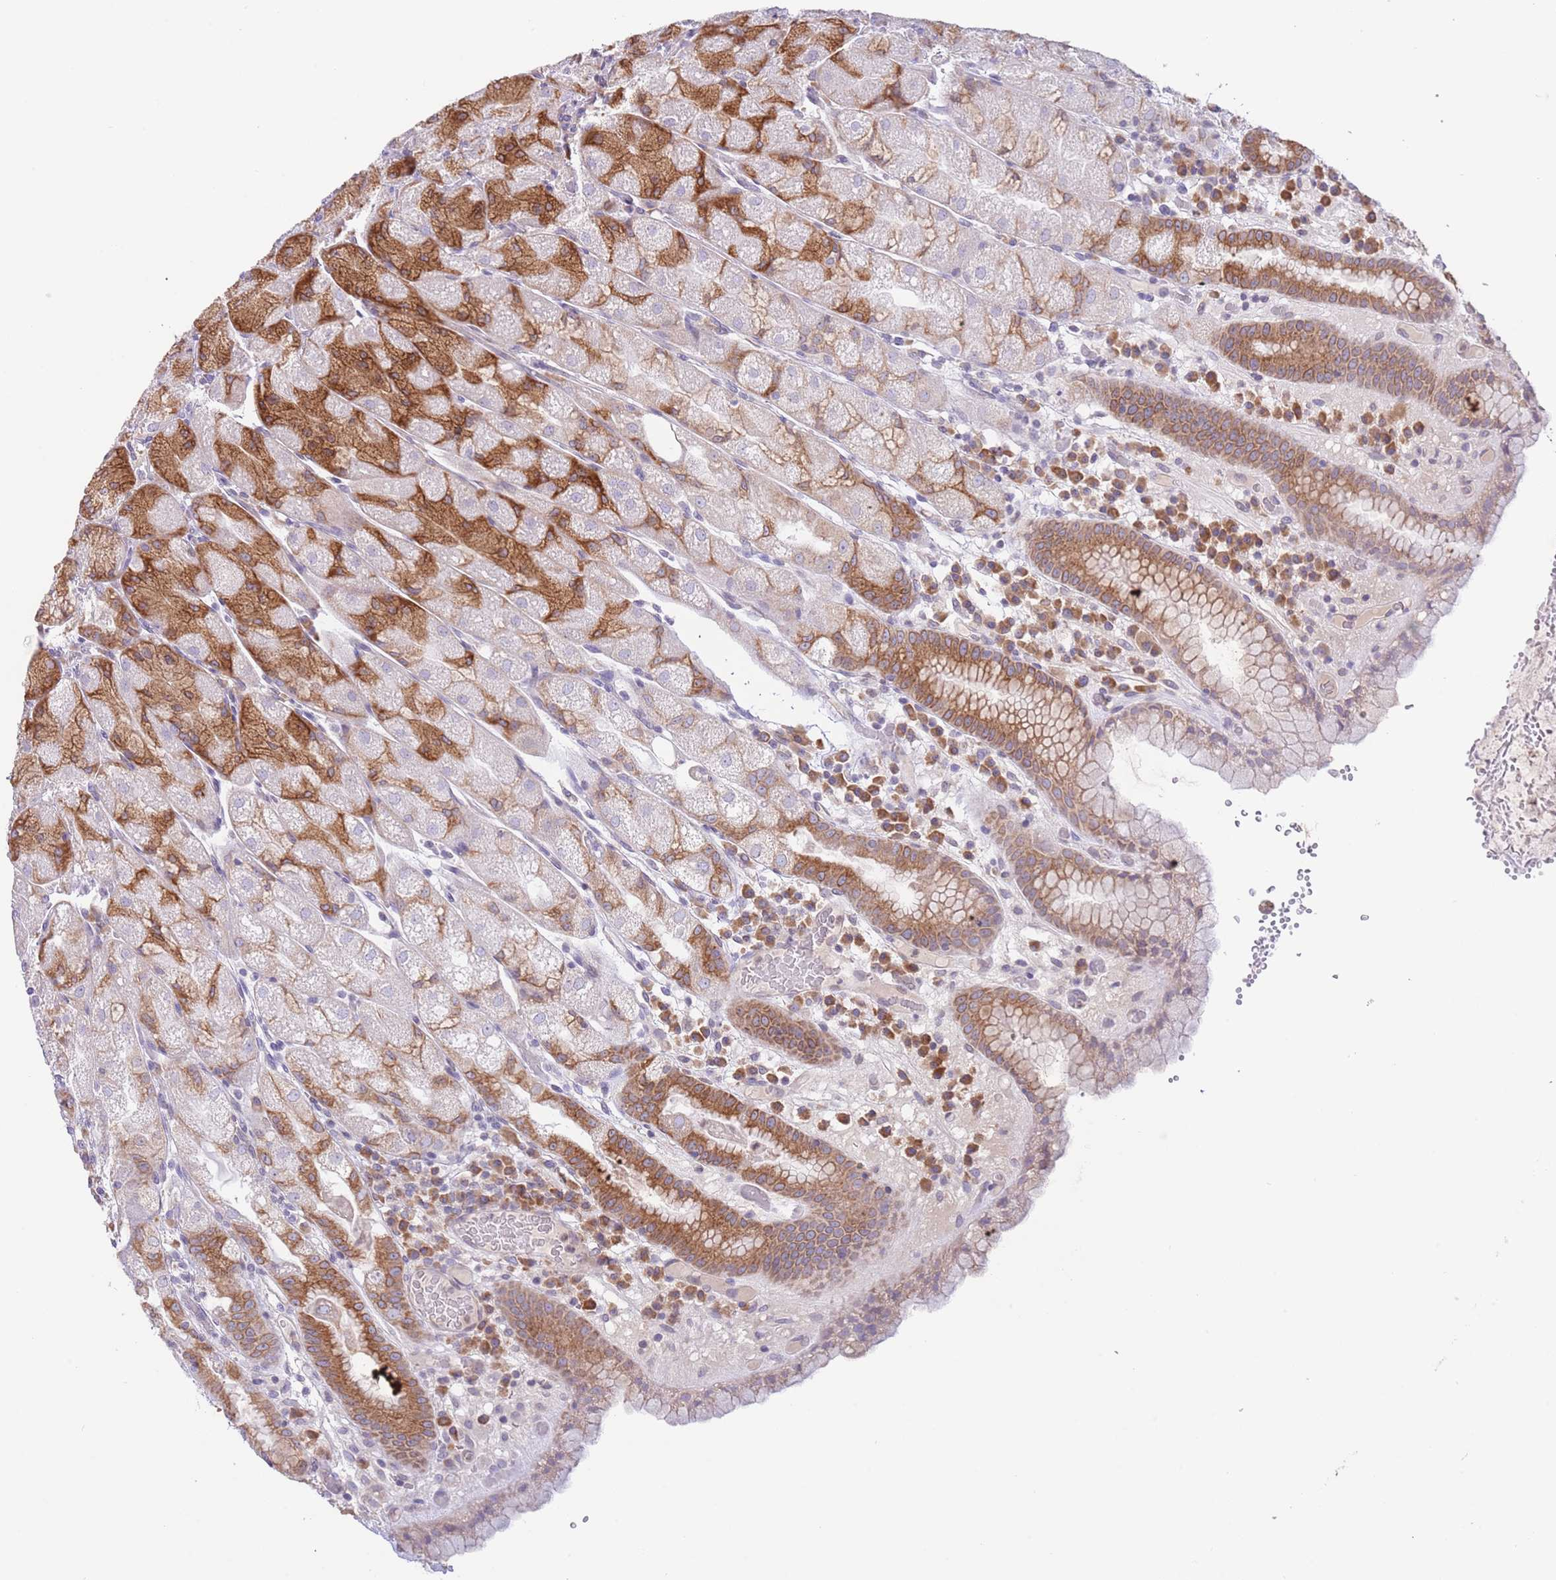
{"staining": {"intensity": "strong", "quantity": "25%-75%", "location": "cytoplasmic/membranous"}, "tissue": "stomach", "cell_type": "Glandular cells", "image_type": "normal", "snomed": [{"axis": "morphology", "description": "Normal tissue, NOS"}, {"axis": "topography", "description": "Stomach, upper"}], "caption": "A brown stain highlights strong cytoplasmic/membranous positivity of a protein in glandular cells of benign human stomach. Nuclei are stained in blue.", "gene": "EBPL", "patient": {"sex": "male", "age": 52}}